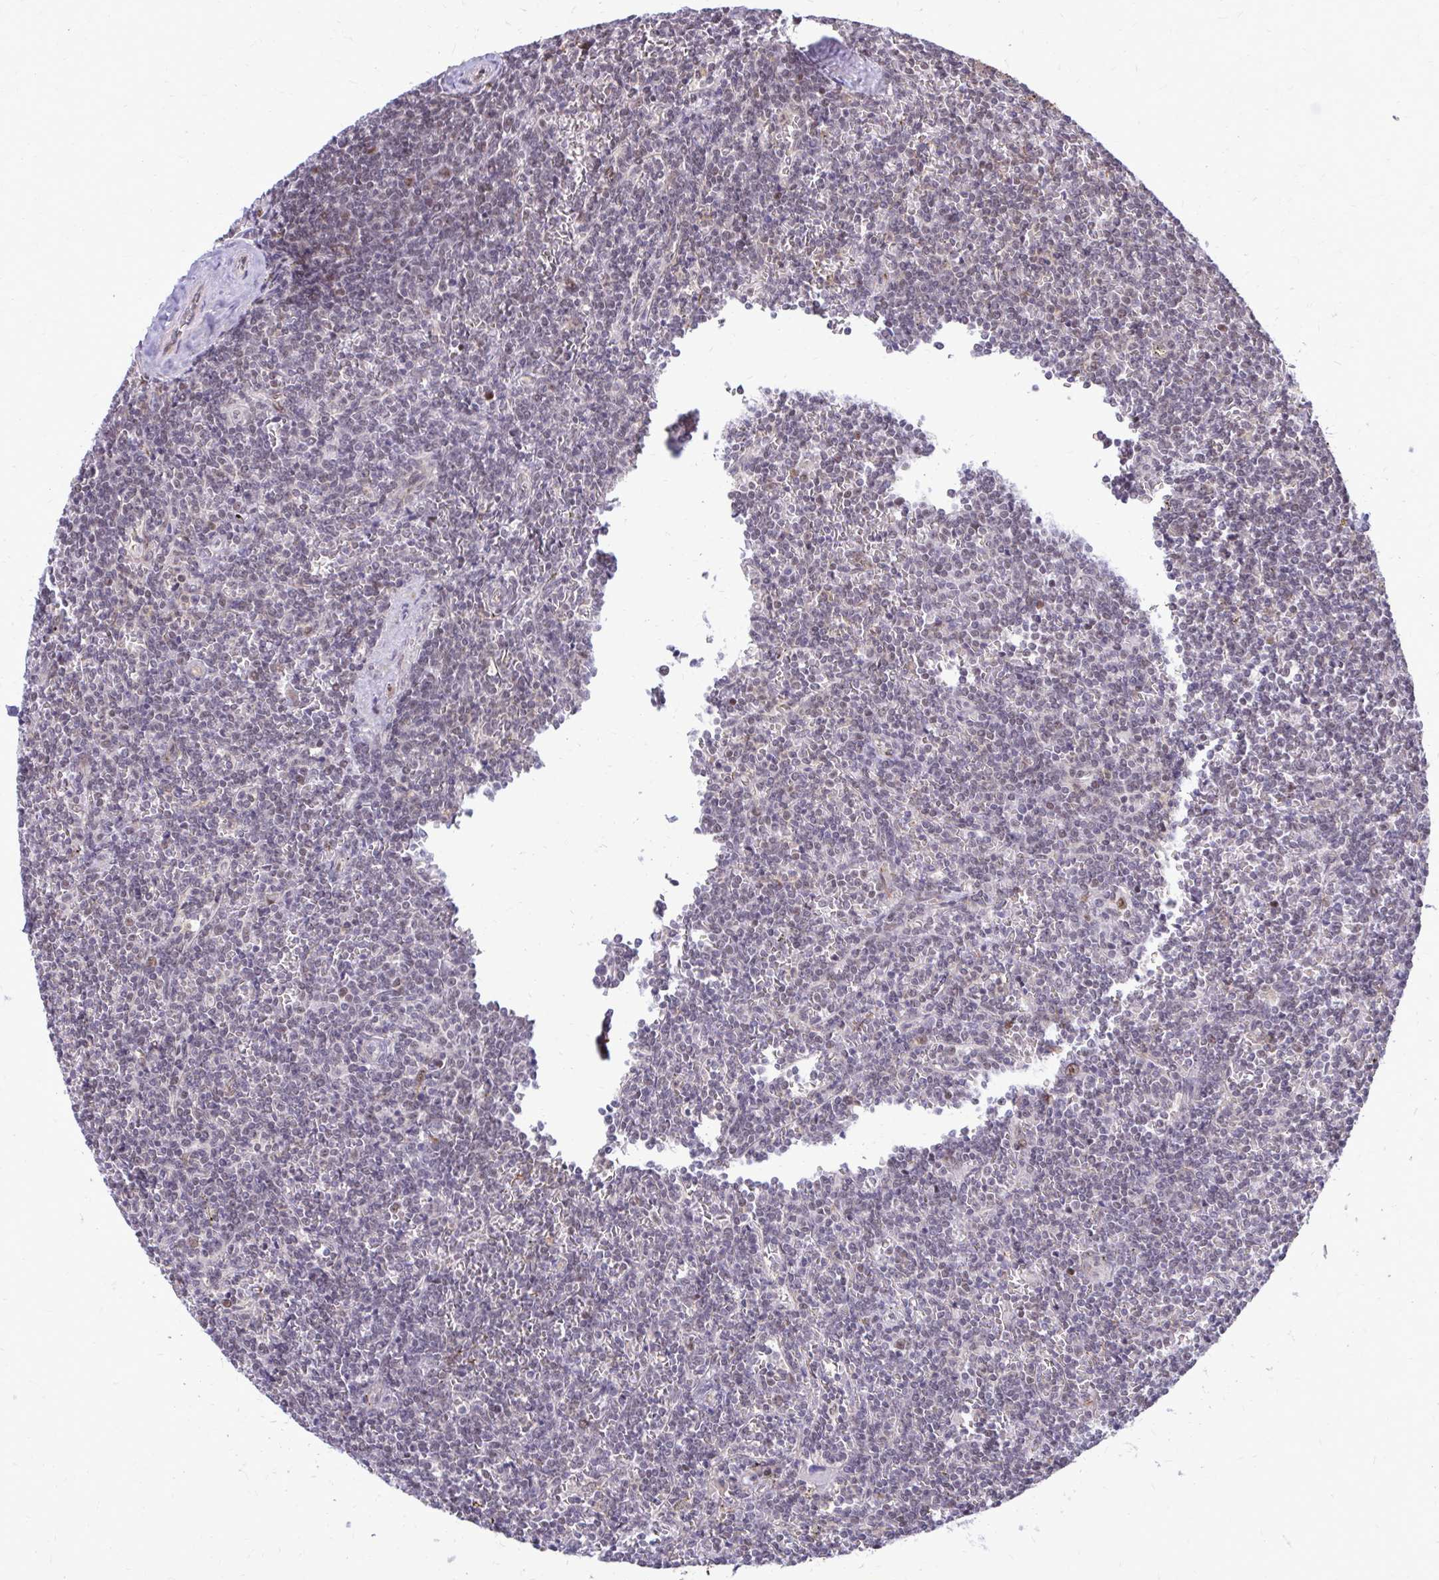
{"staining": {"intensity": "weak", "quantity": "<25%", "location": "nuclear"}, "tissue": "lymphoma", "cell_type": "Tumor cells", "image_type": "cancer", "snomed": [{"axis": "morphology", "description": "Malignant lymphoma, non-Hodgkin's type, Low grade"}, {"axis": "topography", "description": "Spleen"}], "caption": "There is no significant expression in tumor cells of low-grade malignant lymphoma, non-Hodgkin's type.", "gene": "ANKRD30B", "patient": {"sex": "male", "age": 78}}